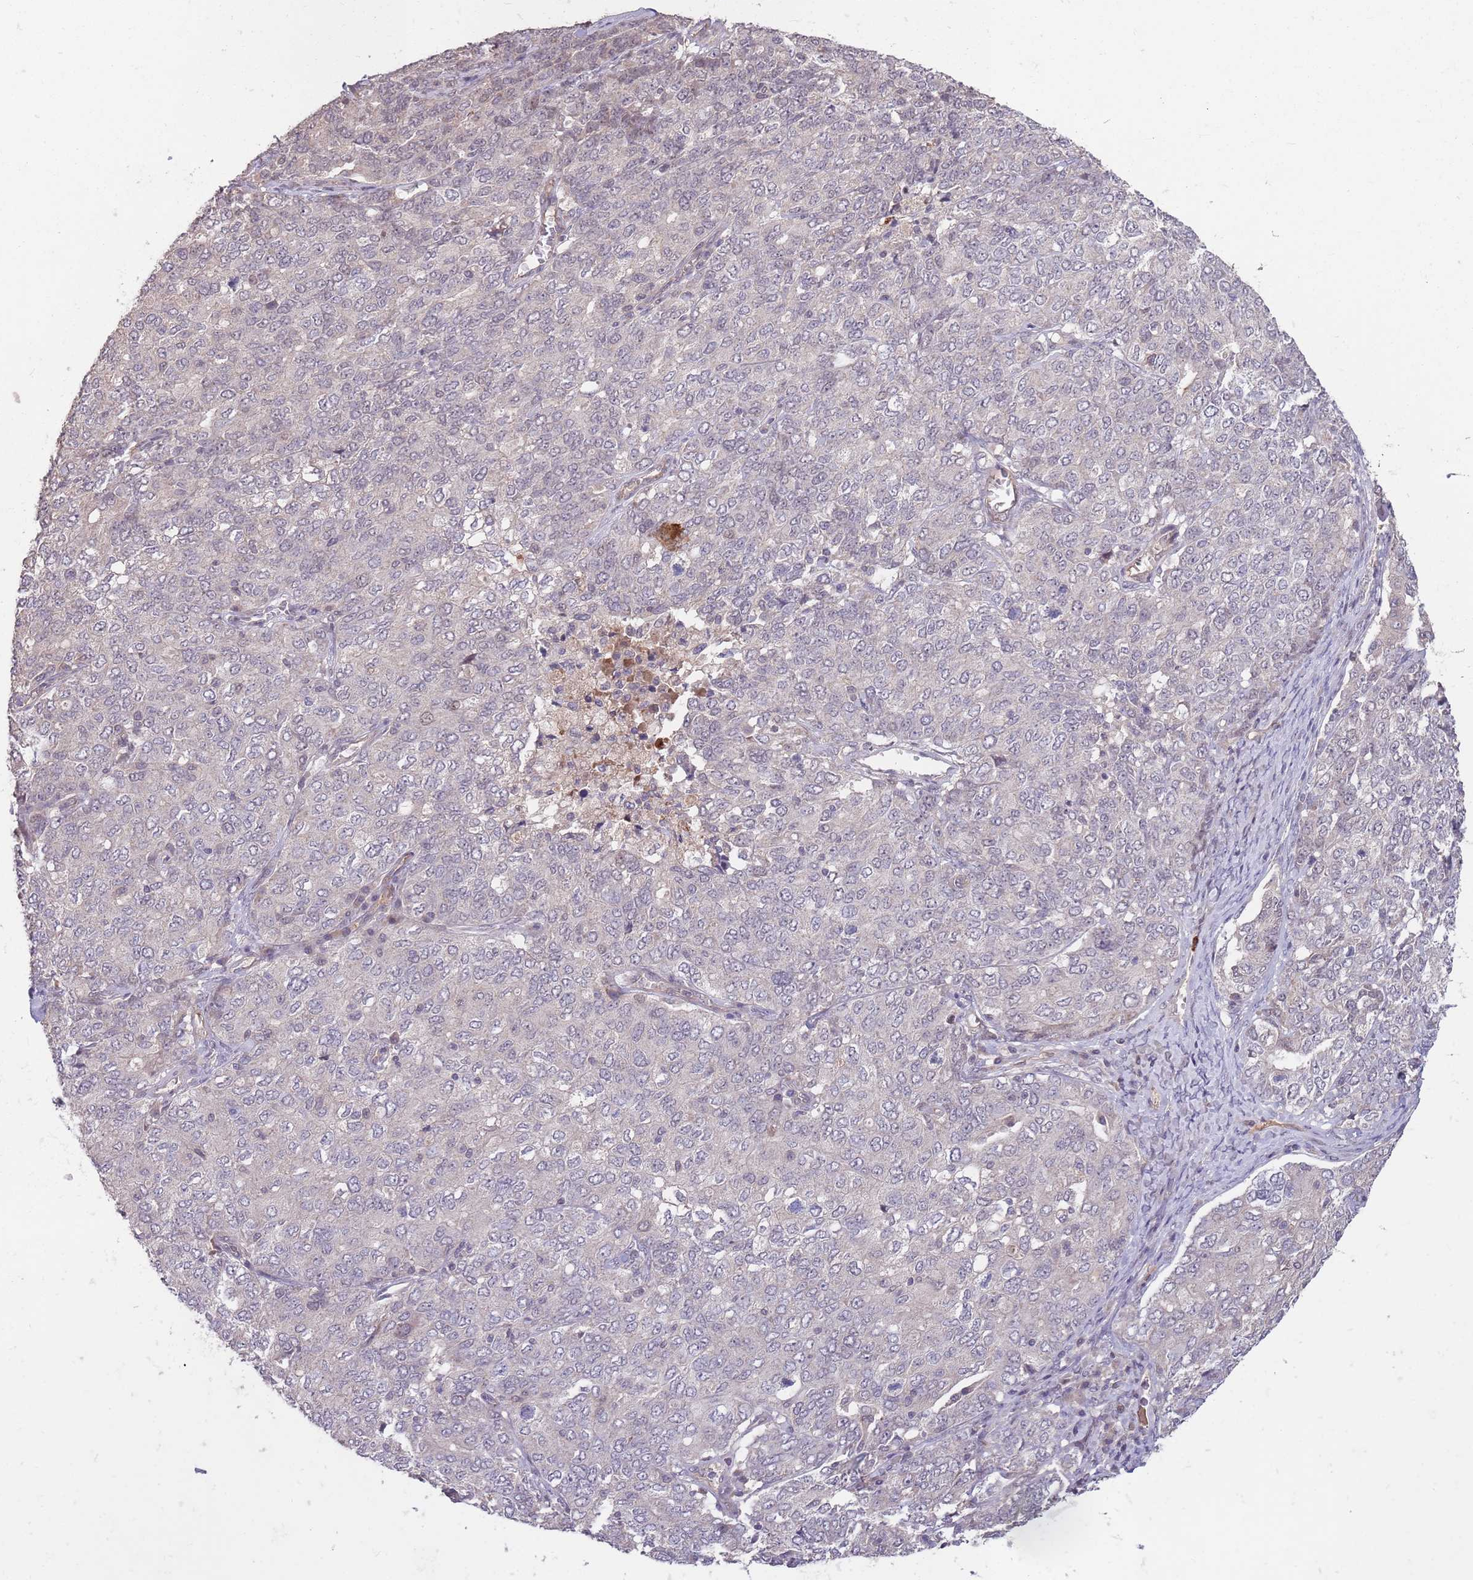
{"staining": {"intensity": "negative", "quantity": "none", "location": "none"}, "tissue": "ovarian cancer", "cell_type": "Tumor cells", "image_type": "cancer", "snomed": [{"axis": "morphology", "description": "Carcinoma, endometroid"}, {"axis": "topography", "description": "Ovary"}], "caption": "Ovarian cancer was stained to show a protein in brown. There is no significant positivity in tumor cells. (DAB immunohistochemistry, high magnification).", "gene": "MEI1", "patient": {"sex": "female", "age": 62}}